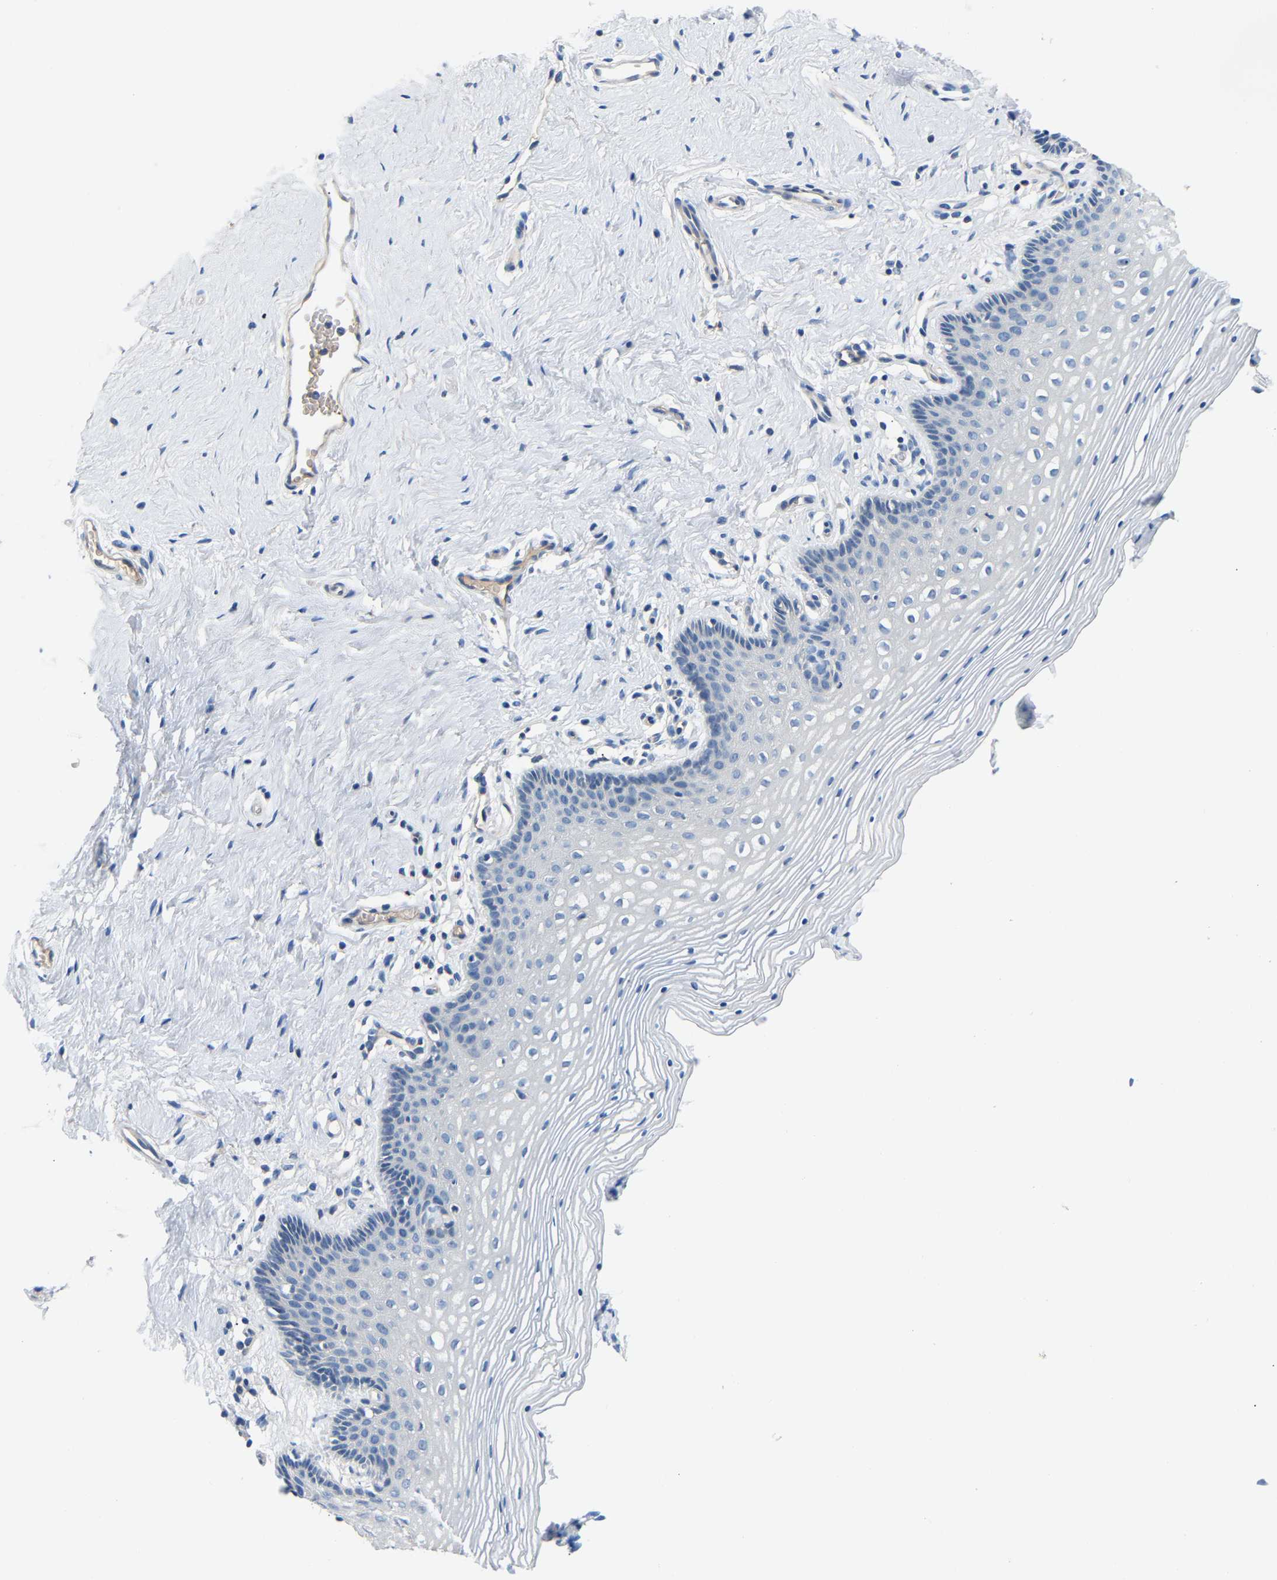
{"staining": {"intensity": "negative", "quantity": "none", "location": "none"}, "tissue": "vagina", "cell_type": "Squamous epithelial cells", "image_type": "normal", "snomed": [{"axis": "morphology", "description": "Normal tissue, NOS"}, {"axis": "topography", "description": "Vagina"}], "caption": "Human vagina stained for a protein using immunohistochemistry (IHC) displays no expression in squamous epithelial cells.", "gene": "DNAAF5", "patient": {"sex": "female", "age": 32}}